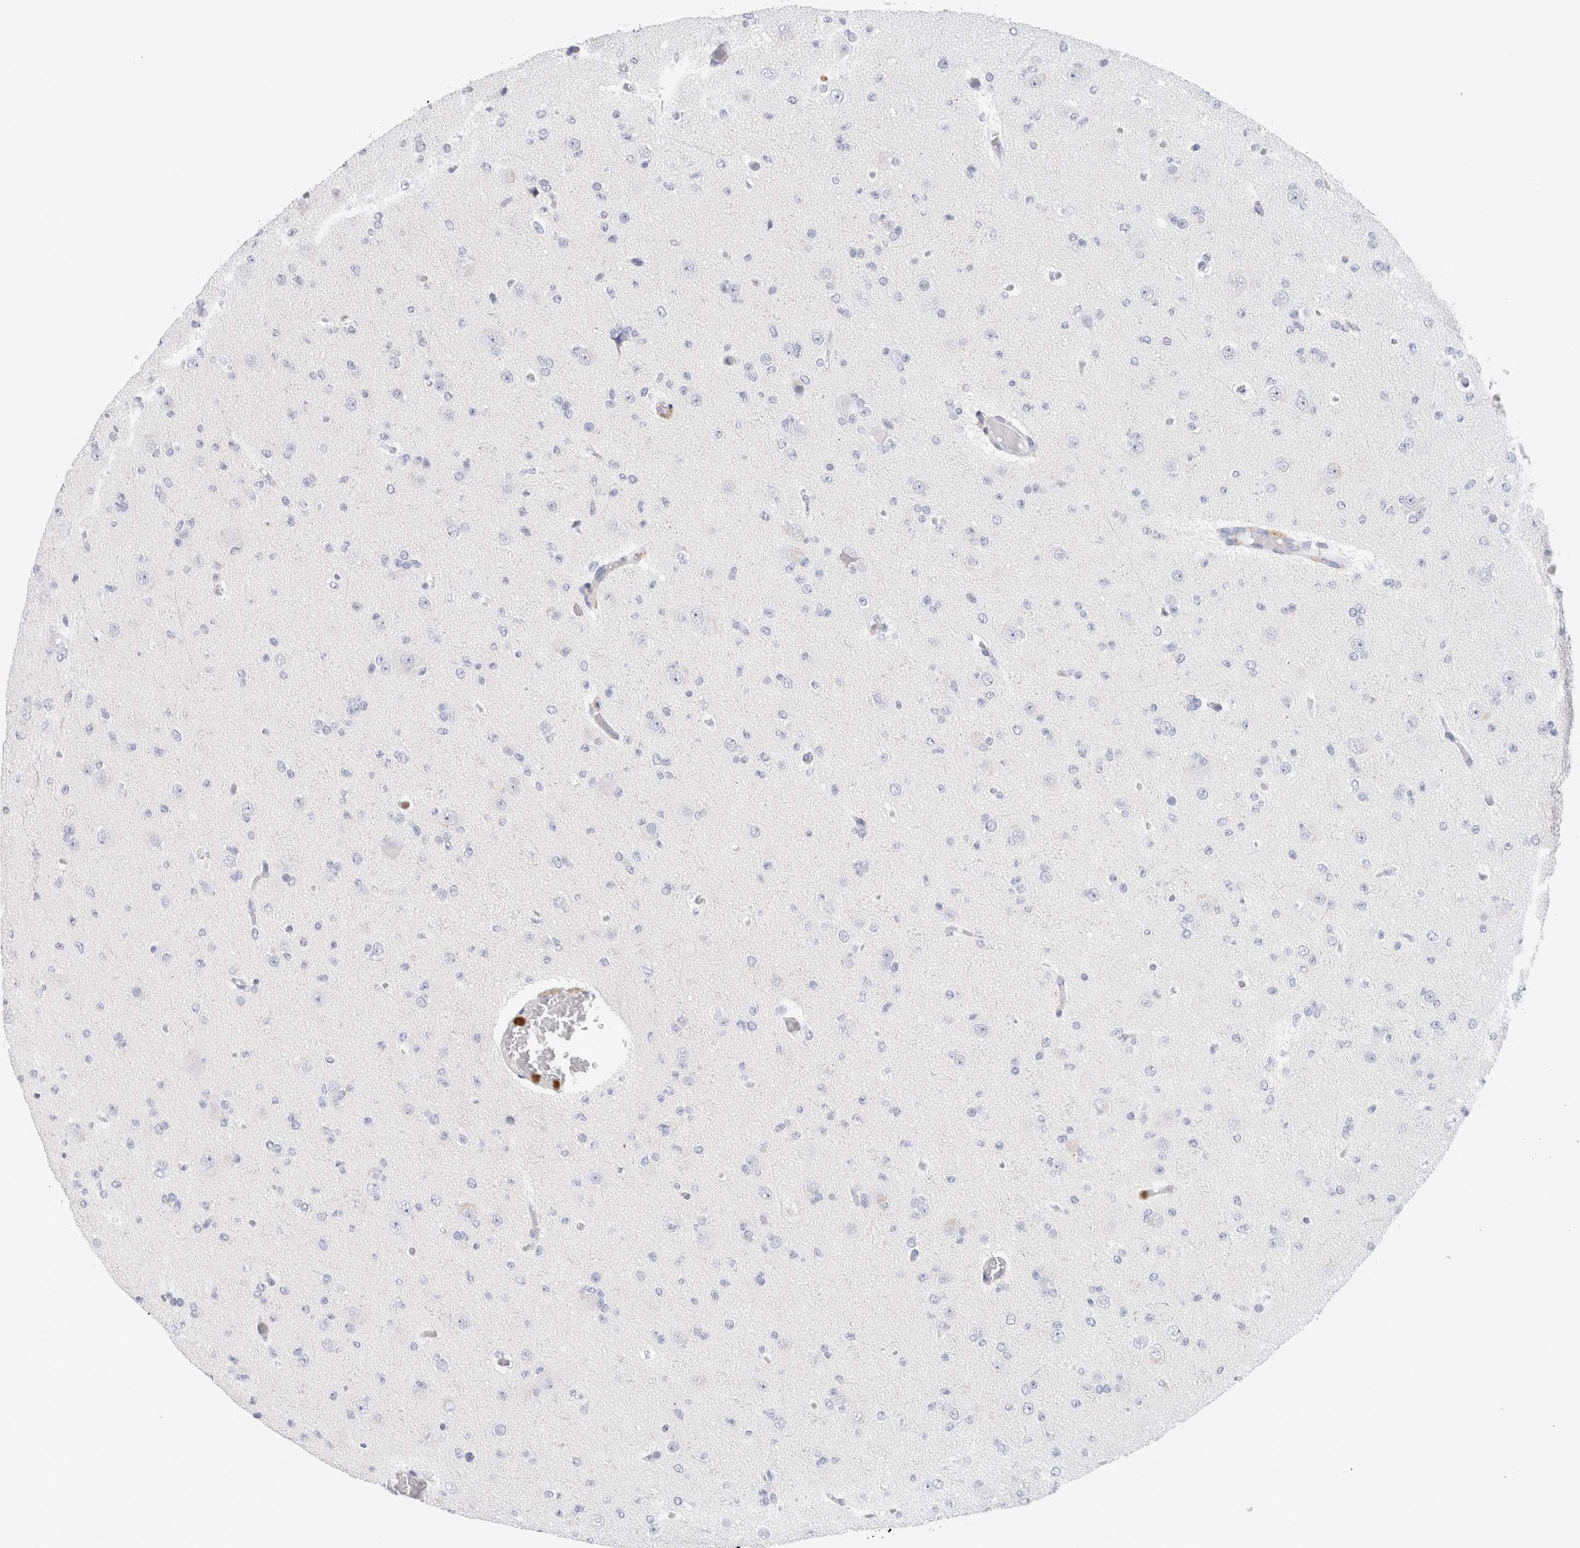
{"staining": {"intensity": "negative", "quantity": "none", "location": "none"}, "tissue": "glioma", "cell_type": "Tumor cells", "image_type": "cancer", "snomed": [{"axis": "morphology", "description": "Glioma, malignant, Low grade"}, {"axis": "topography", "description": "Brain"}], "caption": "An image of human malignant glioma (low-grade) is negative for staining in tumor cells.", "gene": "SLC10A5", "patient": {"sex": "female", "age": 22}}